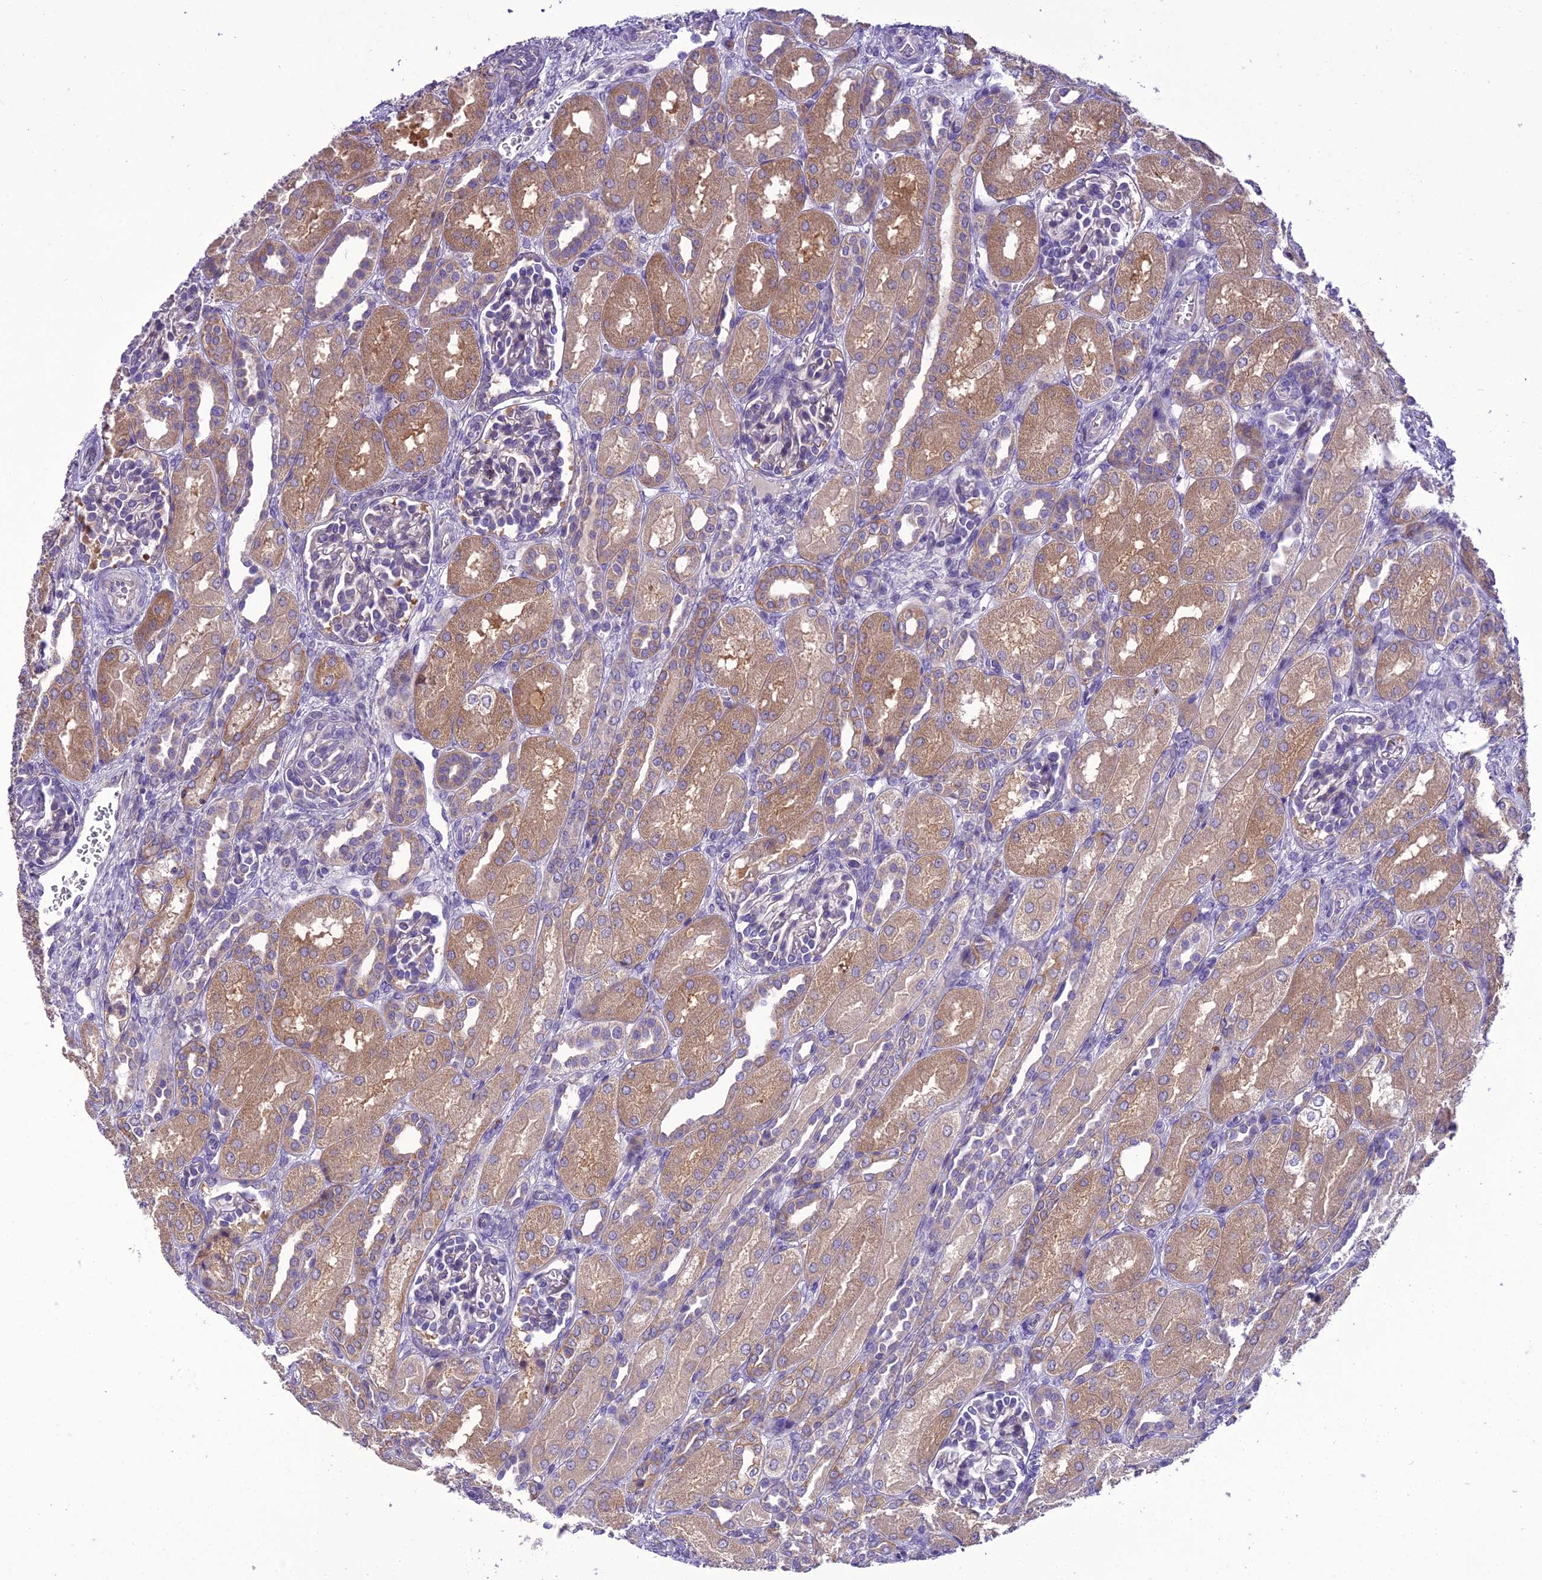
{"staining": {"intensity": "negative", "quantity": "none", "location": "none"}, "tissue": "kidney", "cell_type": "Cells in glomeruli", "image_type": "normal", "snomed": [{"axis": "morphology", "description": "Normal tissue, NOS"}, {"axis": "morphology", "description": "Neoplasm, malignant, NOS"}, {"axis": "topography", "description": "Kidney"}], "caption": "The immunohistochemistry micrograph has no significant staining in cells in glomeruli of kidney.", "gene": "SCRT1", "patient": {"sex": "female", "age": 1}}